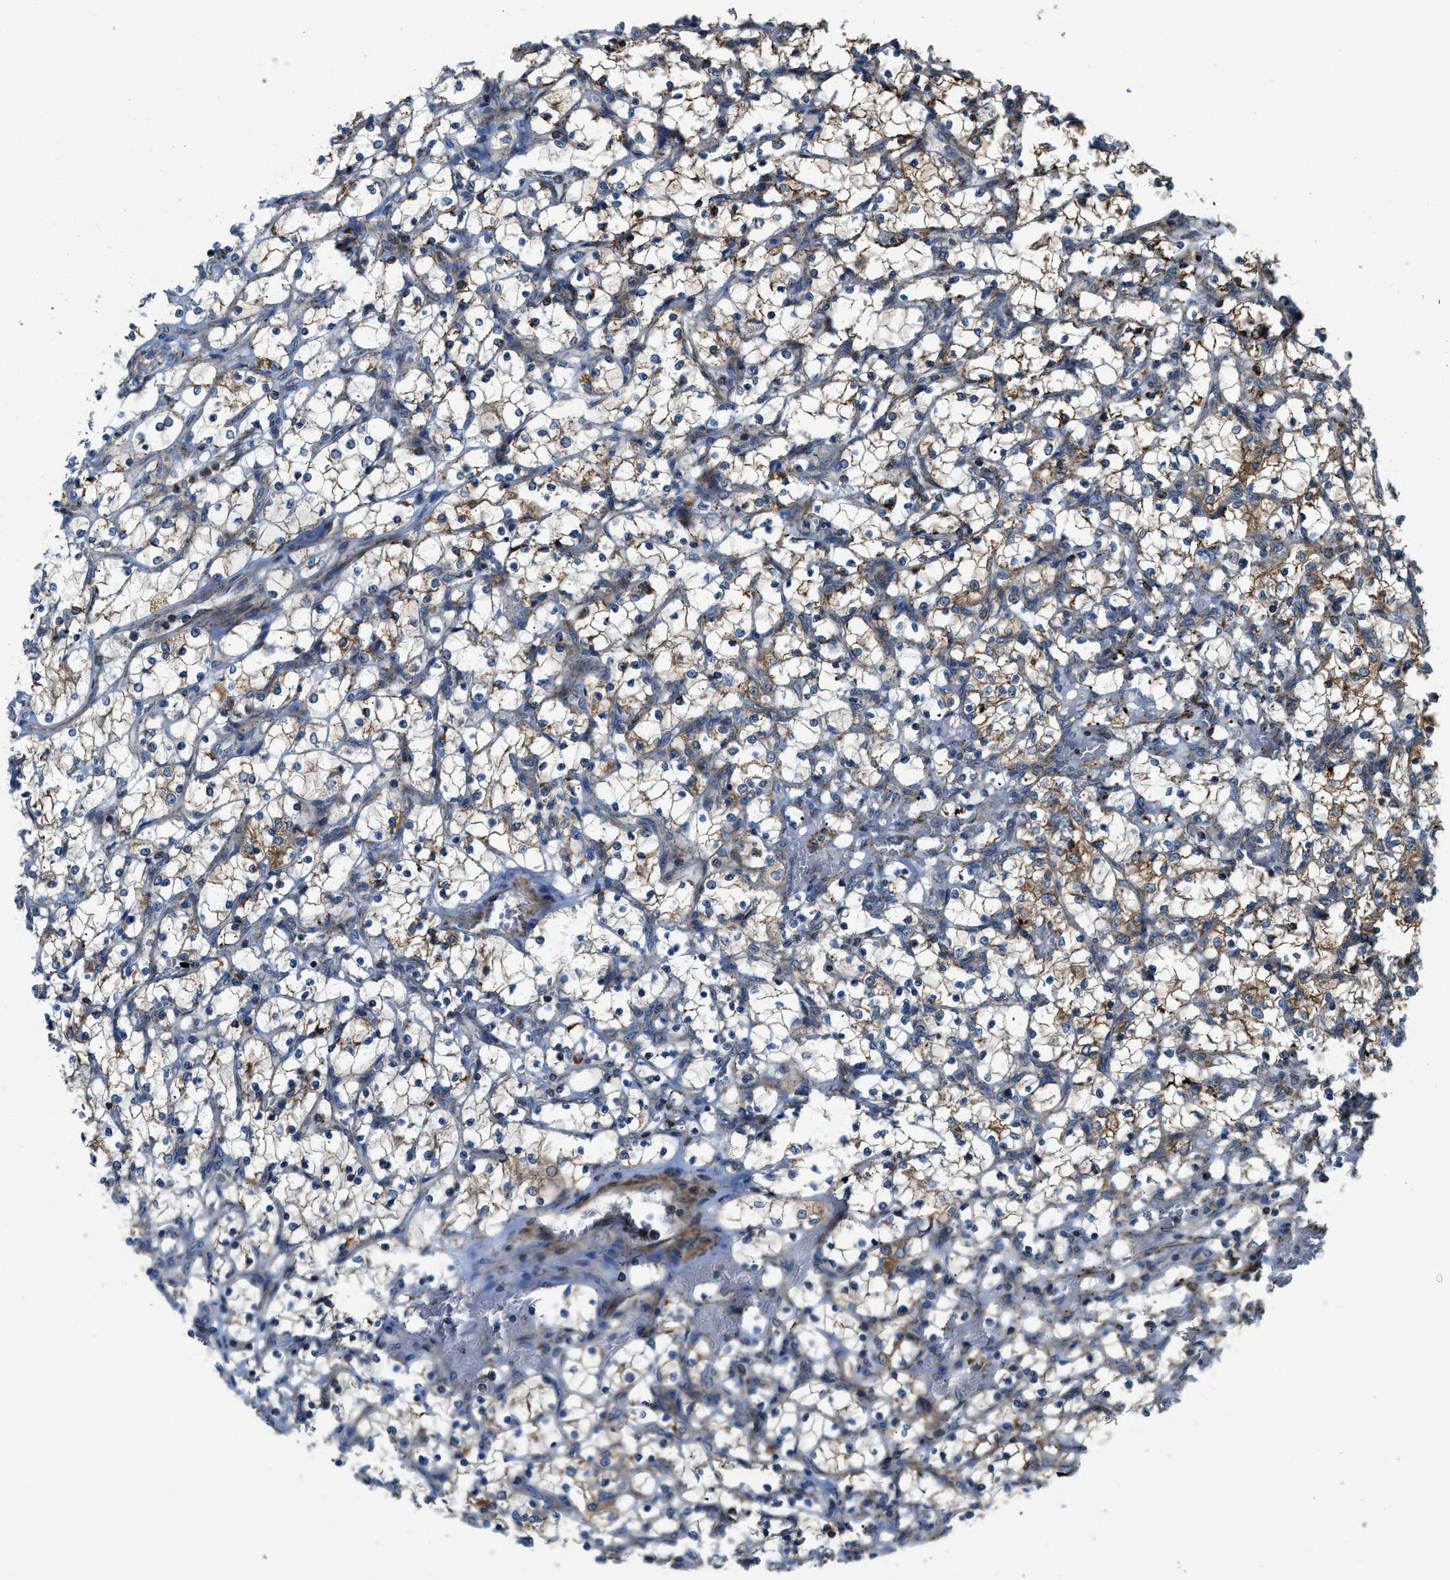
{"staining": {"intensity": "moderate", "quantity": "25%-75%", "location": "cytoplasmic/membranous"}, "tissue": "renal cancer", "cell_type": "Tumor cells", "image_type": "cancer", "snomed": [{"axis": "morphology", "description": "Adenocarcinoma, NOS"}, {"axis": "topography", "description": "Kidney"}], "caption": "Immunohistochemistry (IHC) of human renal adenocarcinoma shows medium levels of moderate cytoplasmic/membranous staining in about 25%-75% of tumor cells.", "gene": "GSDME", "patient": {"sex": "female", "age": 69}}